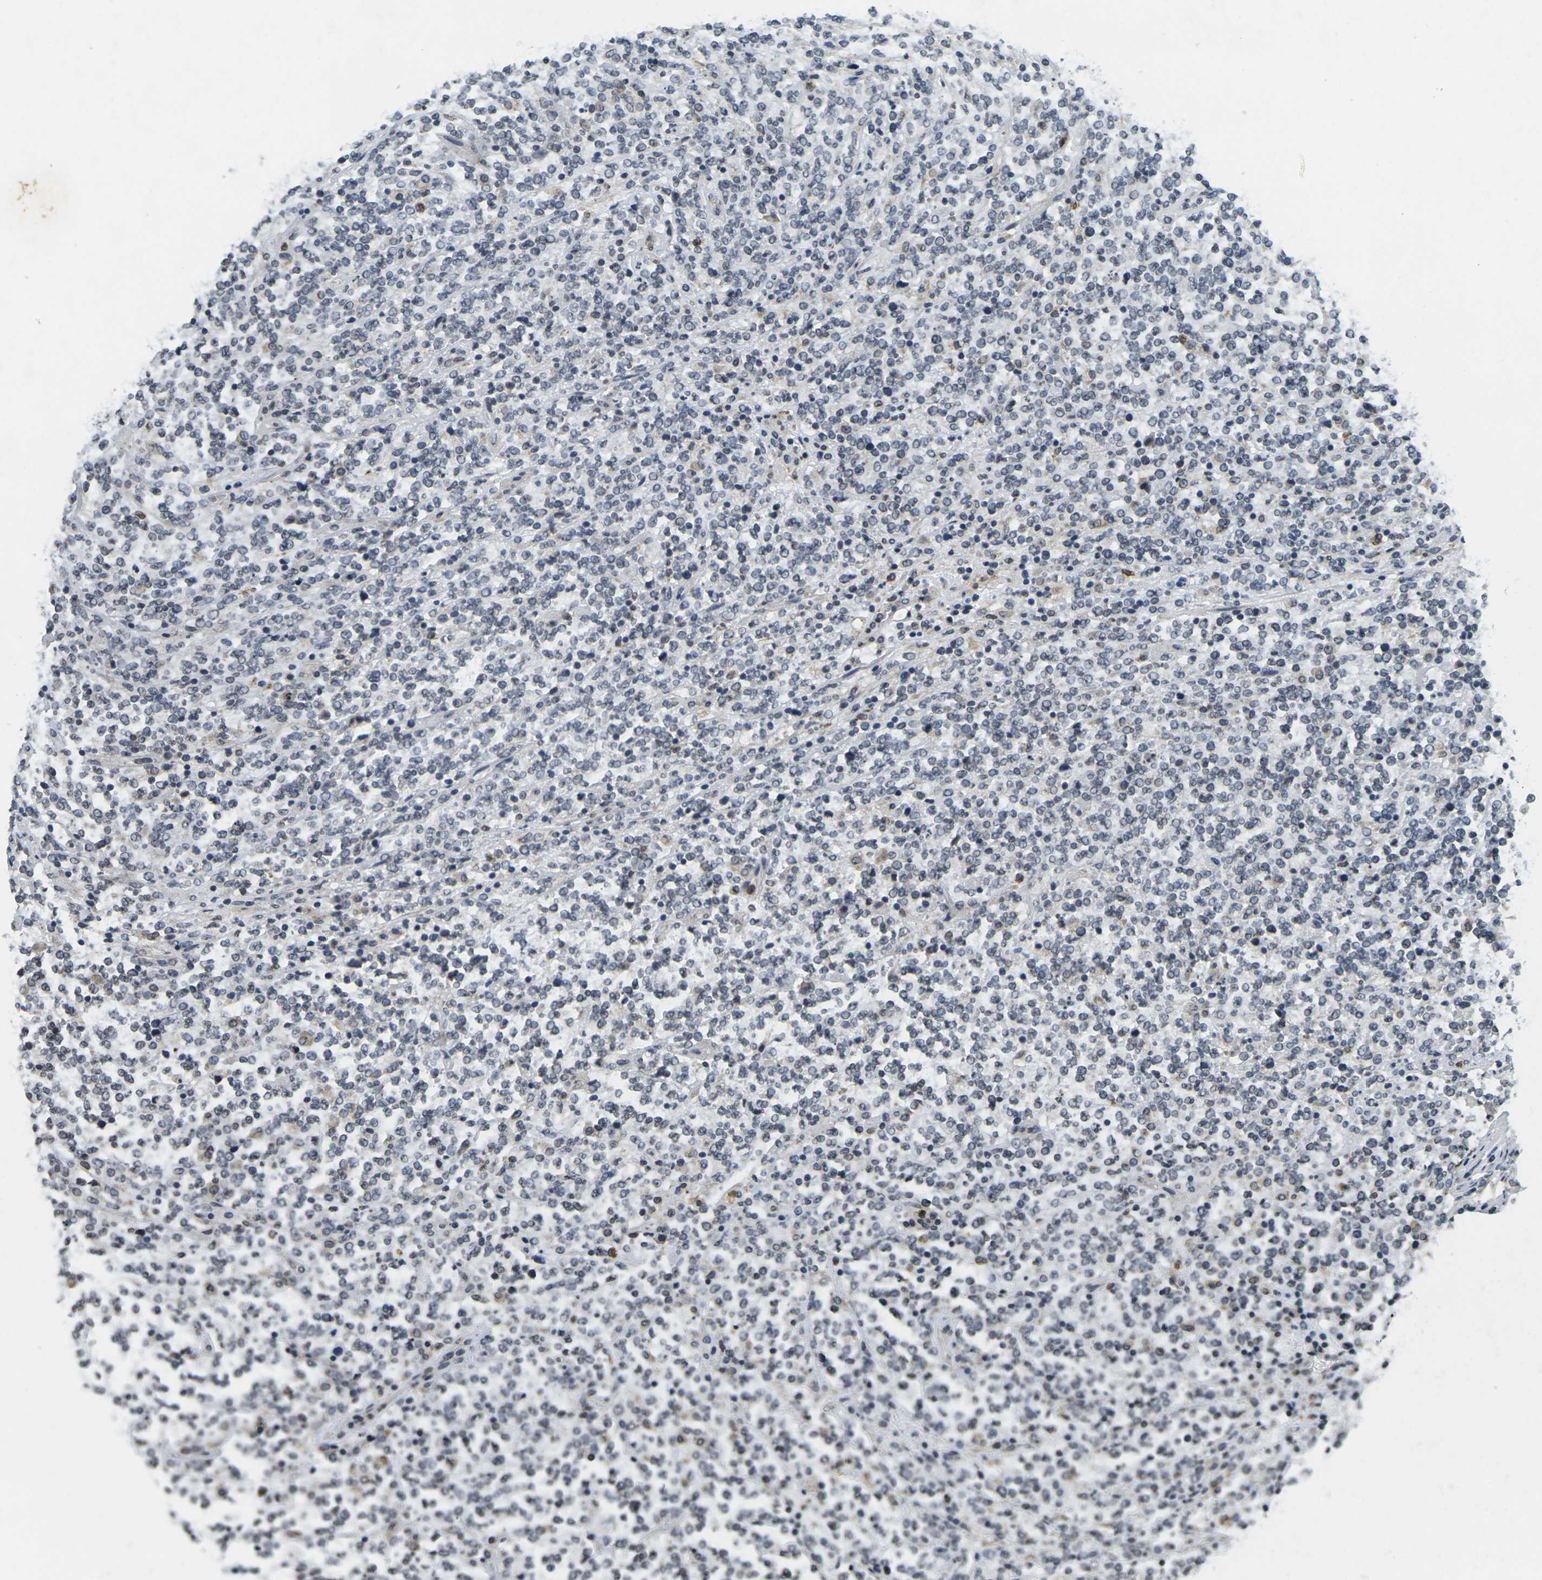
{"staining": {"intensity": "negative", "quantity": "none", "location": "none"}, "tissue": "lymphoma", "cell_type": "Tumor cells", "image_type": "cancer", "snomed": [{"axis": "morphology", "description": "Malignant lymphoma, non-Hodgkin's type, High grade"}, {"axis": "topography", "description": "Soft tissue"}], "caption": "Immunohistochemical staining of lymphoma displays no significant expression in tumor cells.", "gene": "C1QC", "patient": {"sex": "male", "age": 18}}